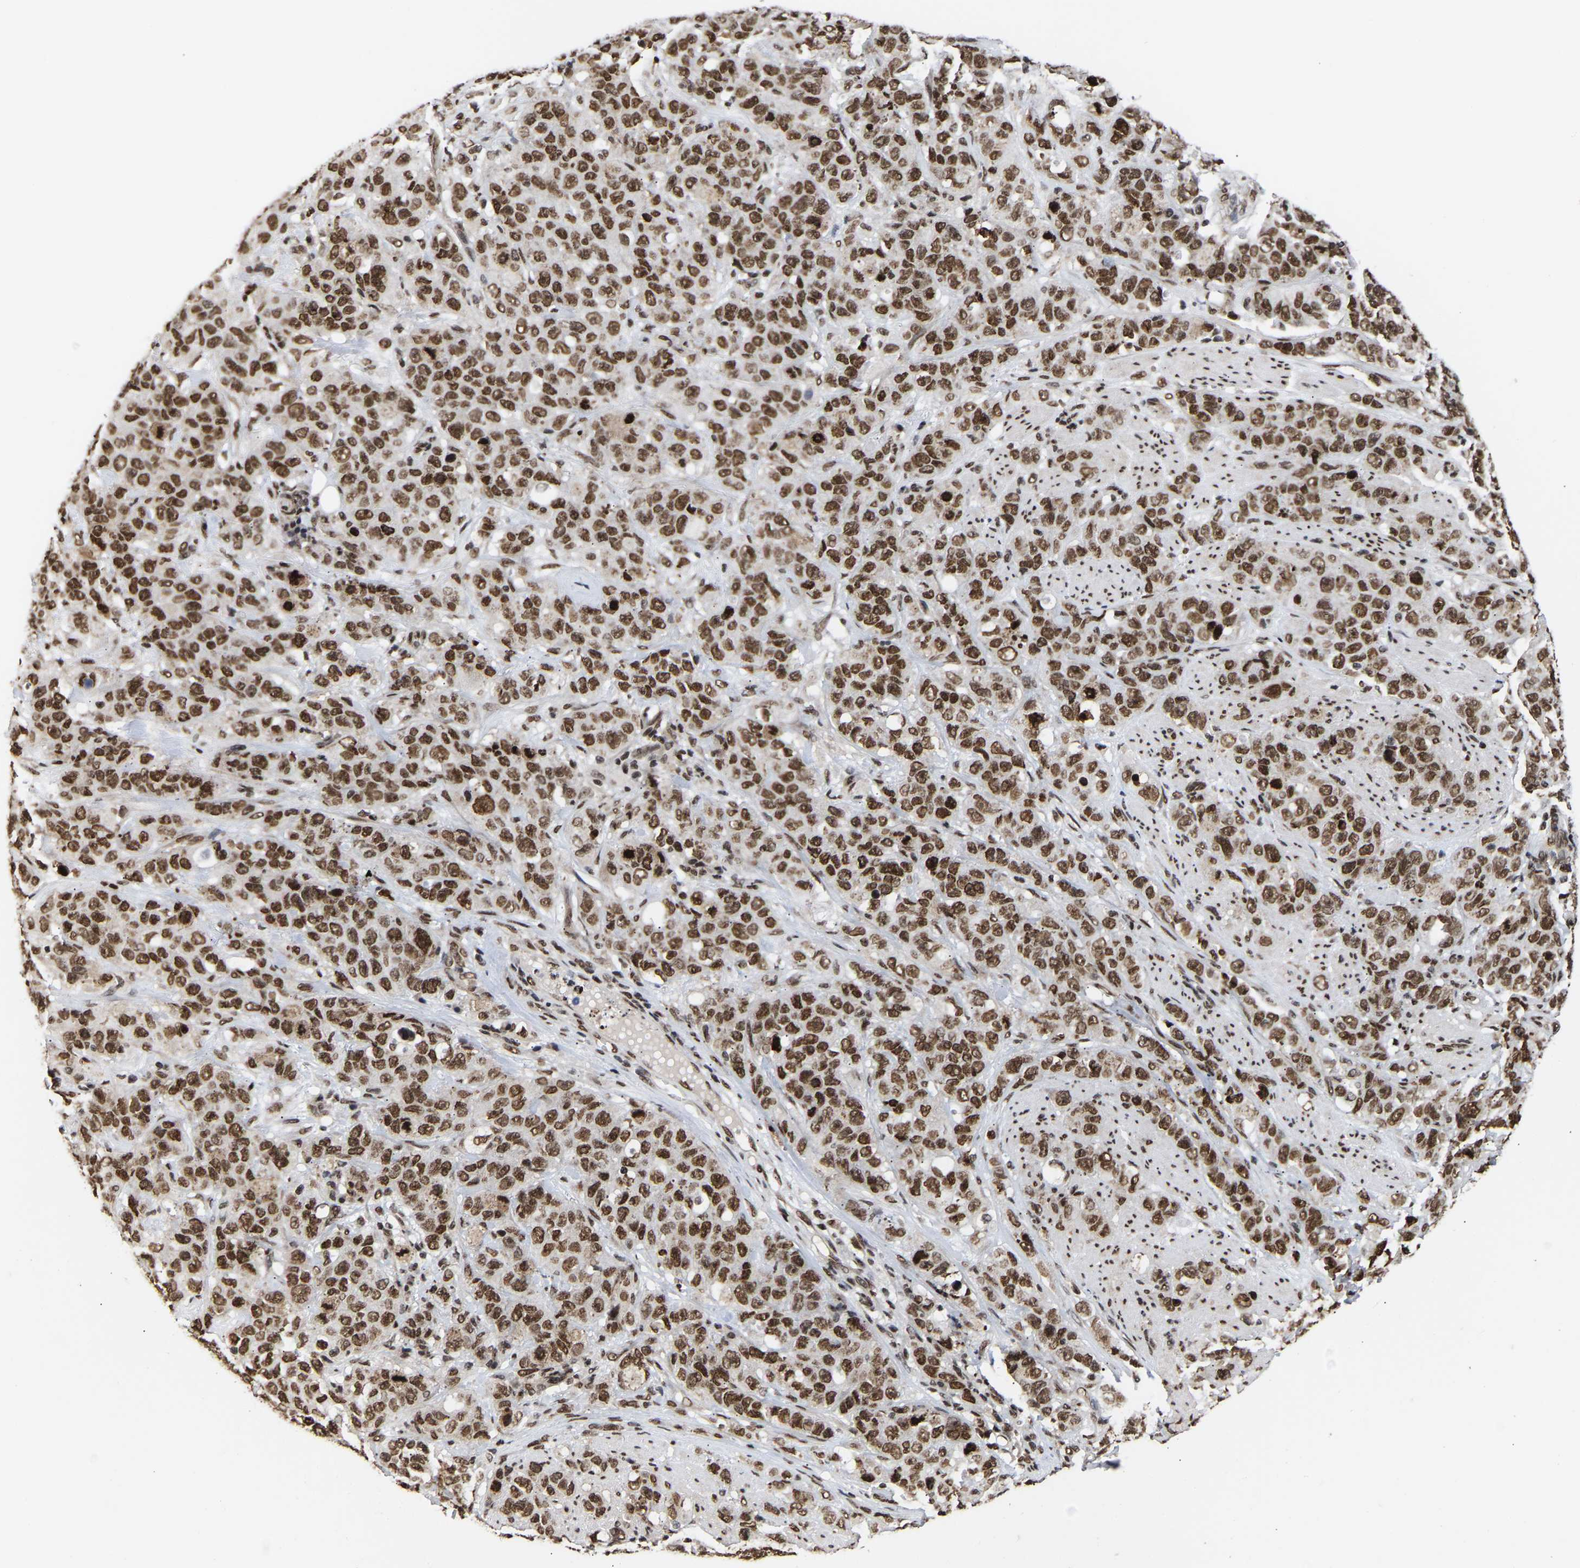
{"staining": {"intensity": "strong", "quantity": ">75%", "location": "nuclear"}, "tissue": "stomach cancer", "cell_type": "Tumor cells", "image_type": "cancer", "snomed": [{"axis": "morphology", "description": "Adenocarcinoma, NOS"}, {"axis": "topography", "description": "Stomach"}], "caption": "Immunohistochemistry (IHC) (DAB) staining of human adenocarcinoma (stomach) shows strong nuclear protein staining in about >75% of tumor cells.", "gene": "PSIP1", "patient": {"sex": "male", "age": 48}}